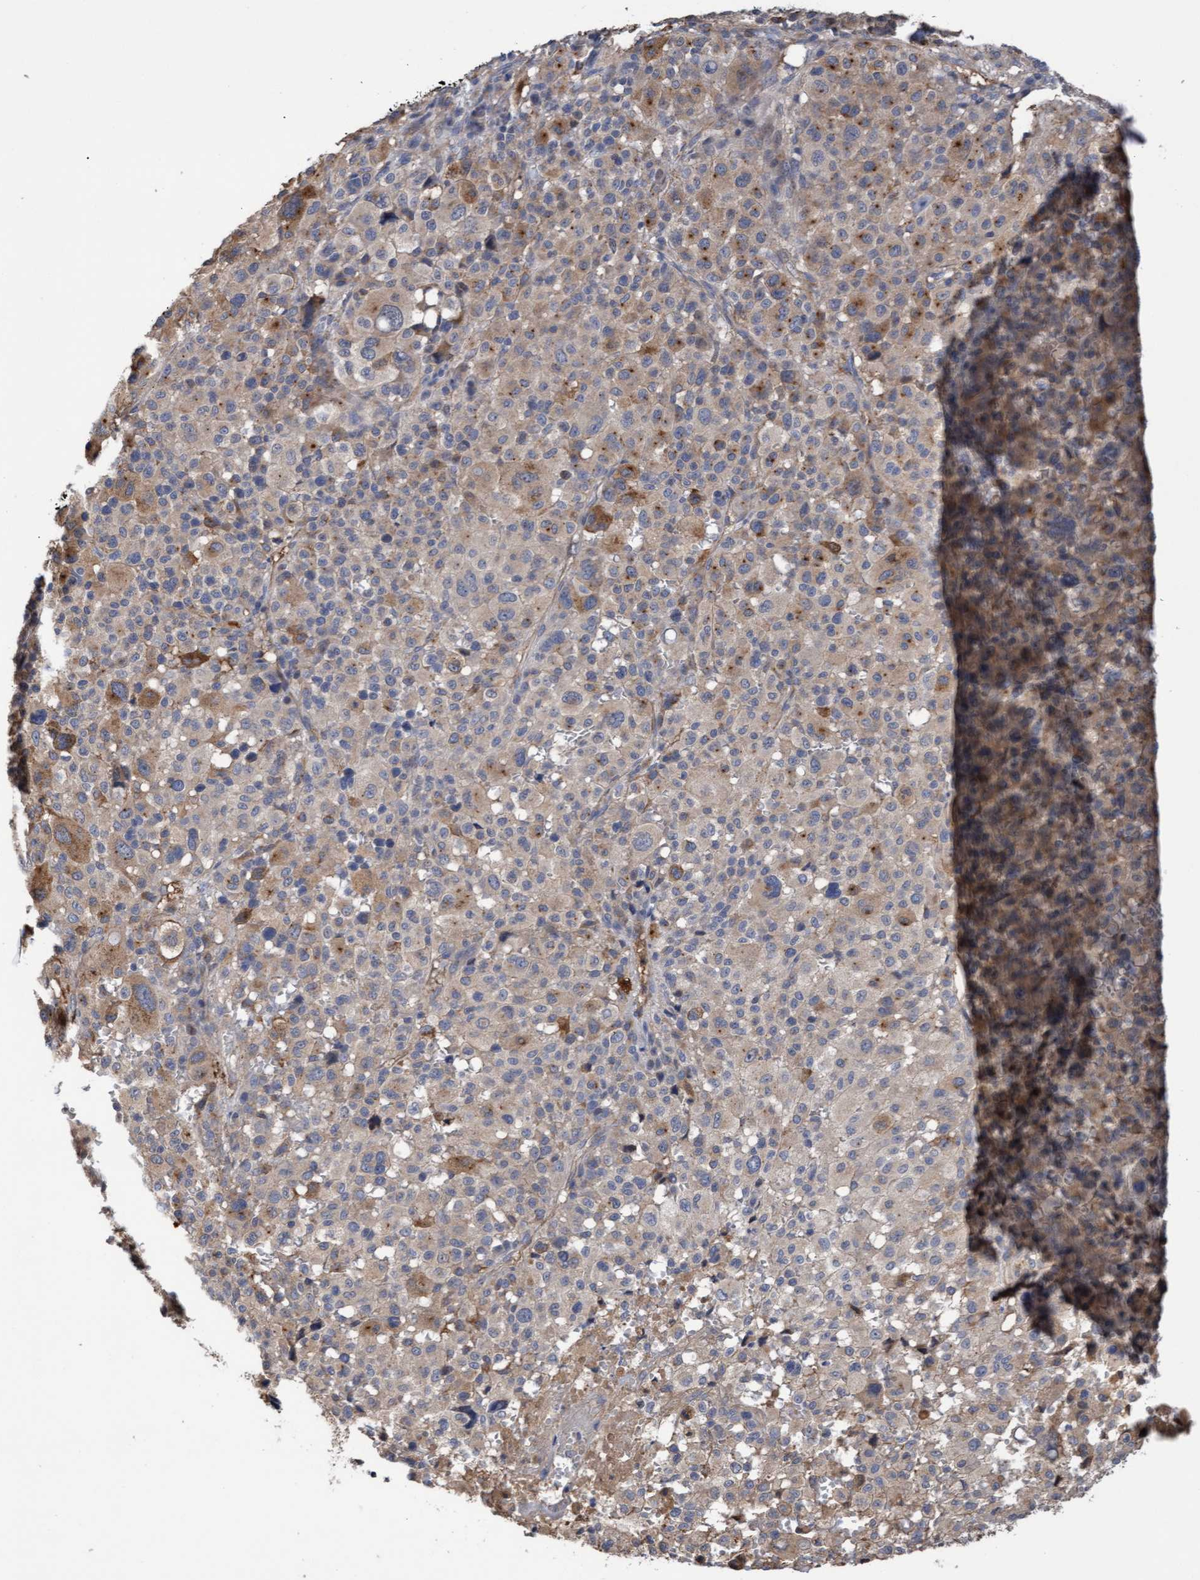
{"staining": {"intensity": "moderate", "quantity": "25%-75%", "location": "cytoplasmic/membranous"}, "tissue": "melanoma", "cell_type": "Tumor cells", "image_type": "cancer", "snomed": [{"axis": "morphology", "description": "Malignant melanoma, Metastatic site"}, {"axis": "topography", "description": "Skin"}], "caption": "High-power microscopy captured an immunohistochemistry image of malignant melanoma (metastatic site), revealing moderate cytoplasmic/membranous expression in approximately 25%-75% of tumor cells. The protein is stained brown, and the nuclei are stained in blue (DAB IHC with brightfield microscopy, high magnification).", "gene": "ITFG1", "patient": {"sex": "female", "age": 74}}